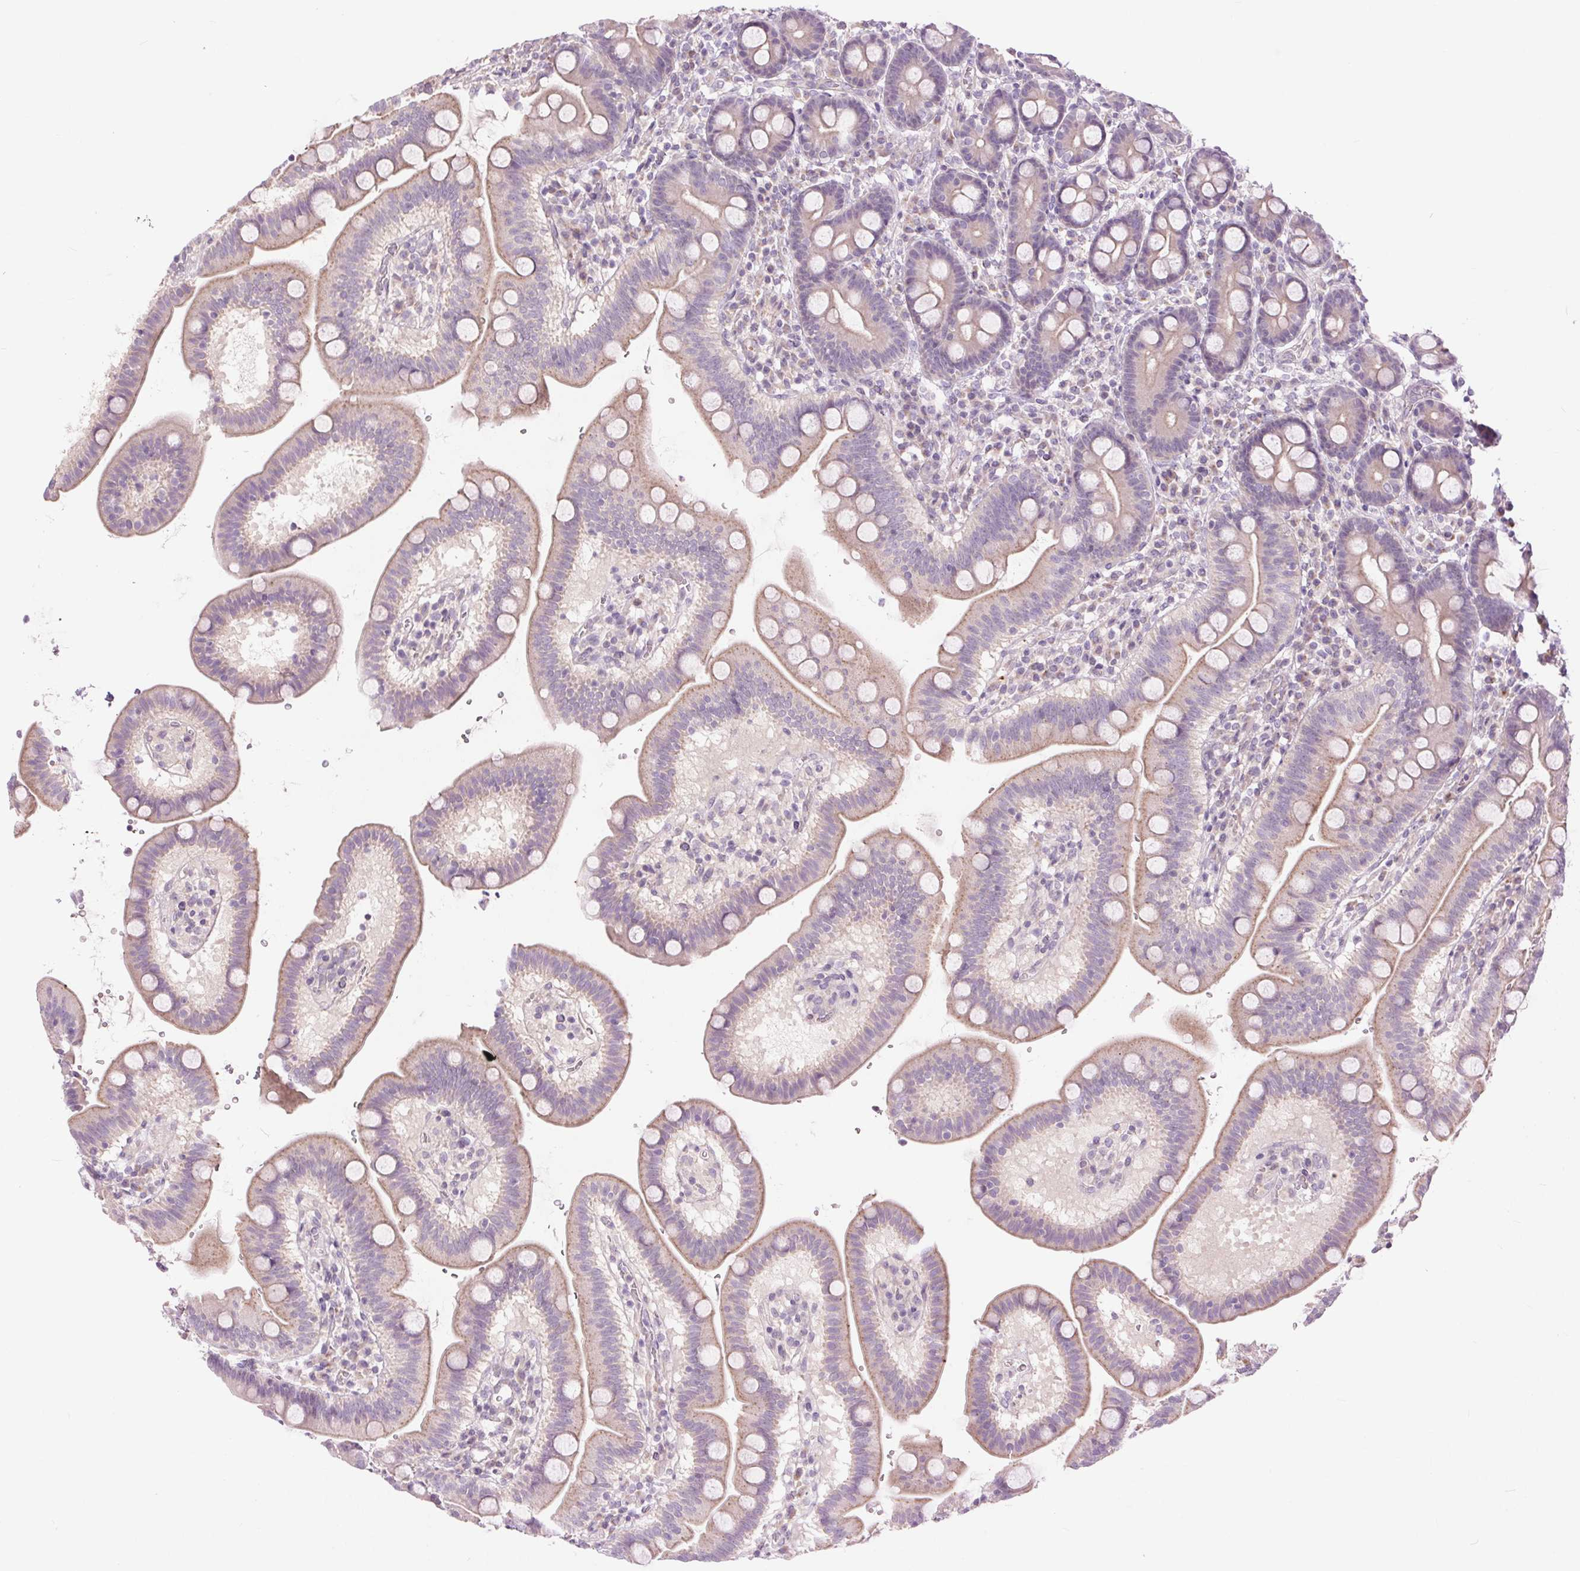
{"staining": {"intensity": "weak", "quantity": "25%-75%", "location": "cytoplasmic/membranous"}, "tissue": "duodenum", "cell_type": "Glandular cells", "image_type": "normal", "snomed": [{"axis": "morphology", "description": "Normal tissue, NOS"}, {"axis": "topography", "description": "Duodenum"}], "caption": "Weak cytoplasmic/membranous expression is seen in about 25%-75% of glandular cells in unremarkable duodenum.", "gene": "CTNNA3", "patient": {"sex": "male", "age": 59}}